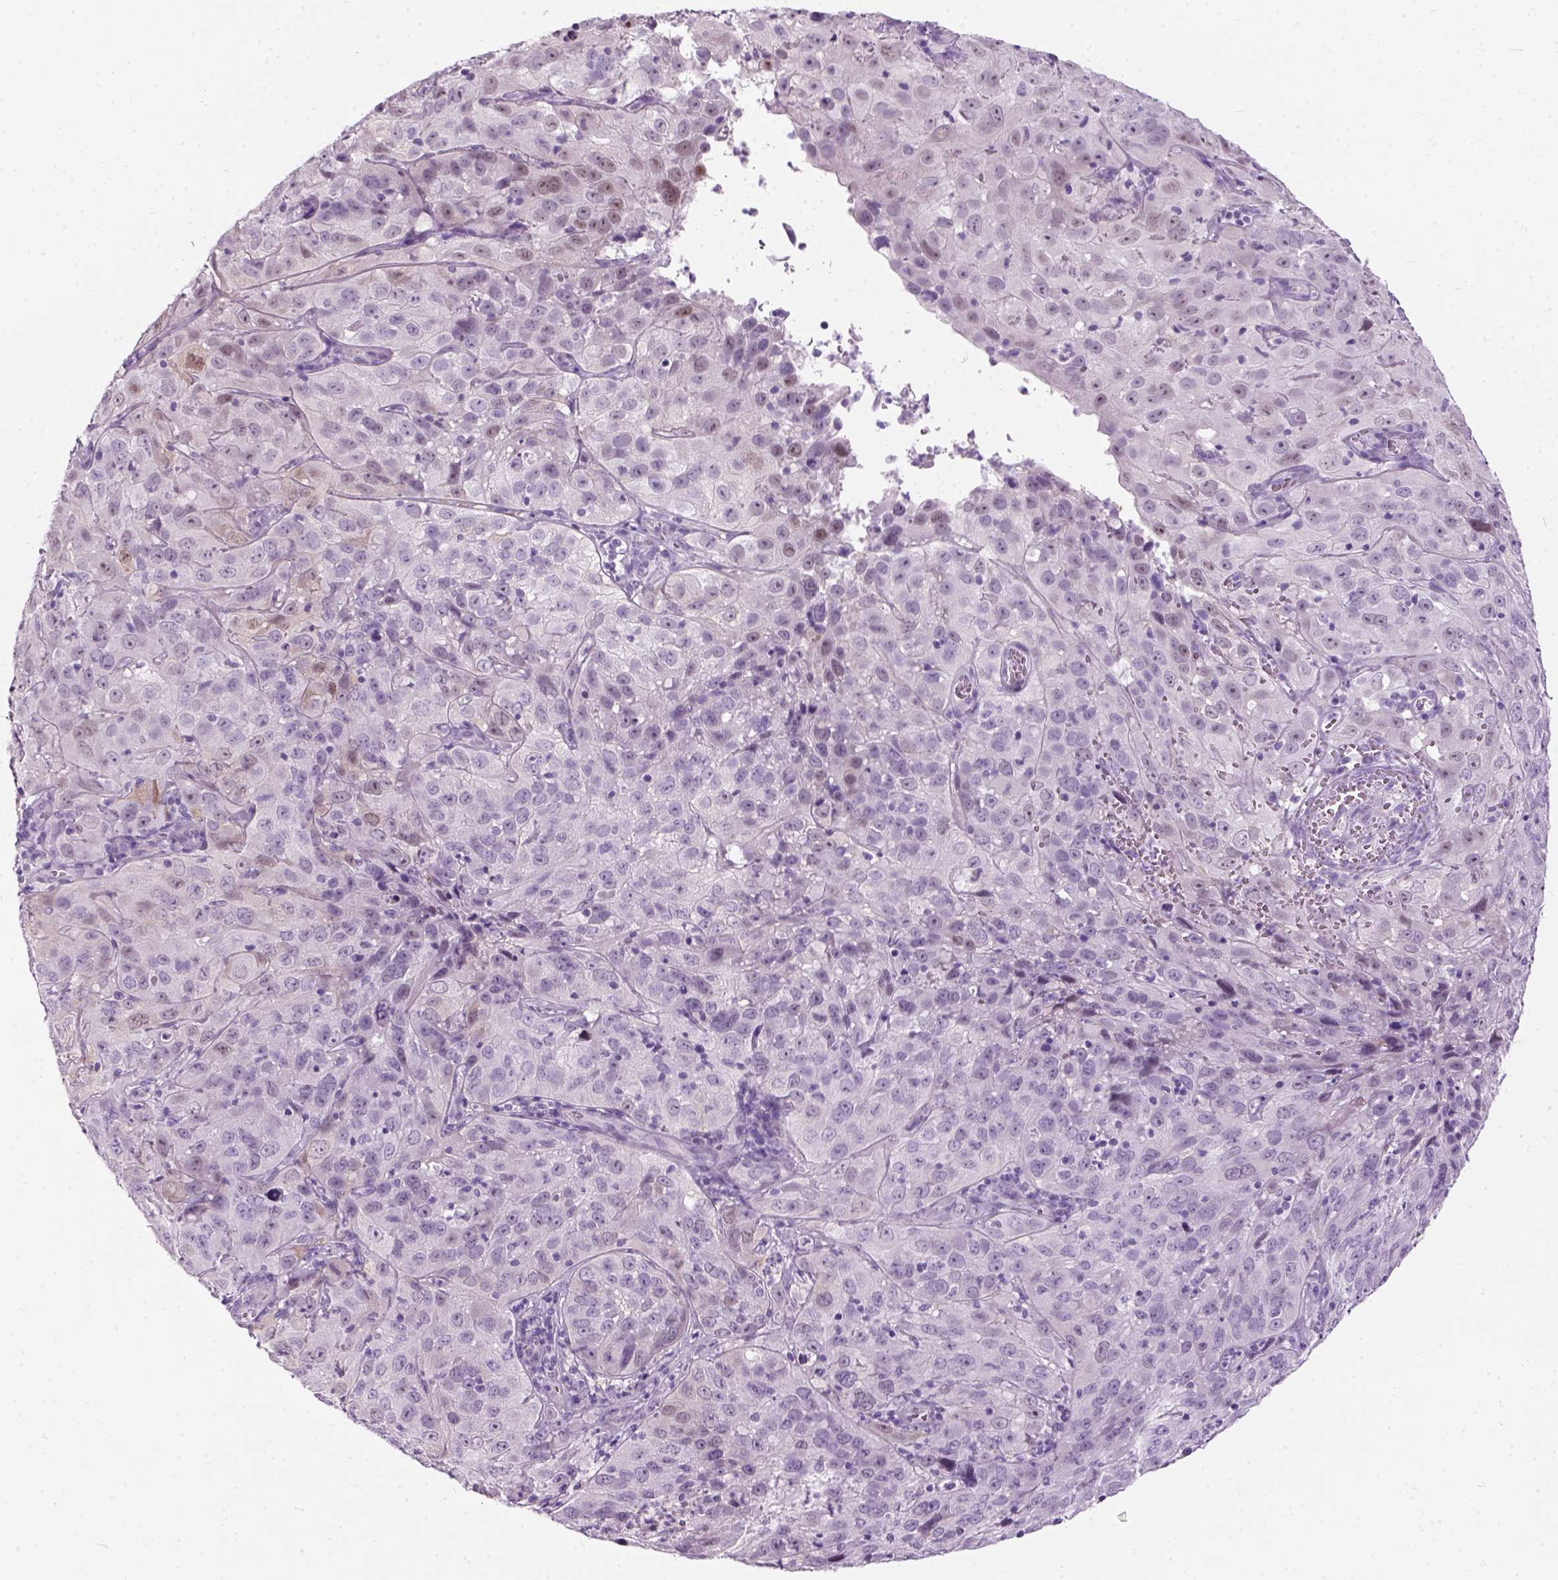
{"staining": {"intensity": "weak", "quantity": "<25%", "location": "nuclear"}, "tissue": "cervical cancer", "cell_type": "Tumor cells", "image_type": "cancer", "snomed": [{"axis": "morphology", "description": "Squamous cell carcinoma, NOS"}, {"axis": "topography", "description": "Cervix"}], "caption": "Tumor cells are negative for protein expression in human cervical cancer (squamous cell carcinoma).", "gene": "AXDND1", "patient": {"sex": "female", "age": 32}}